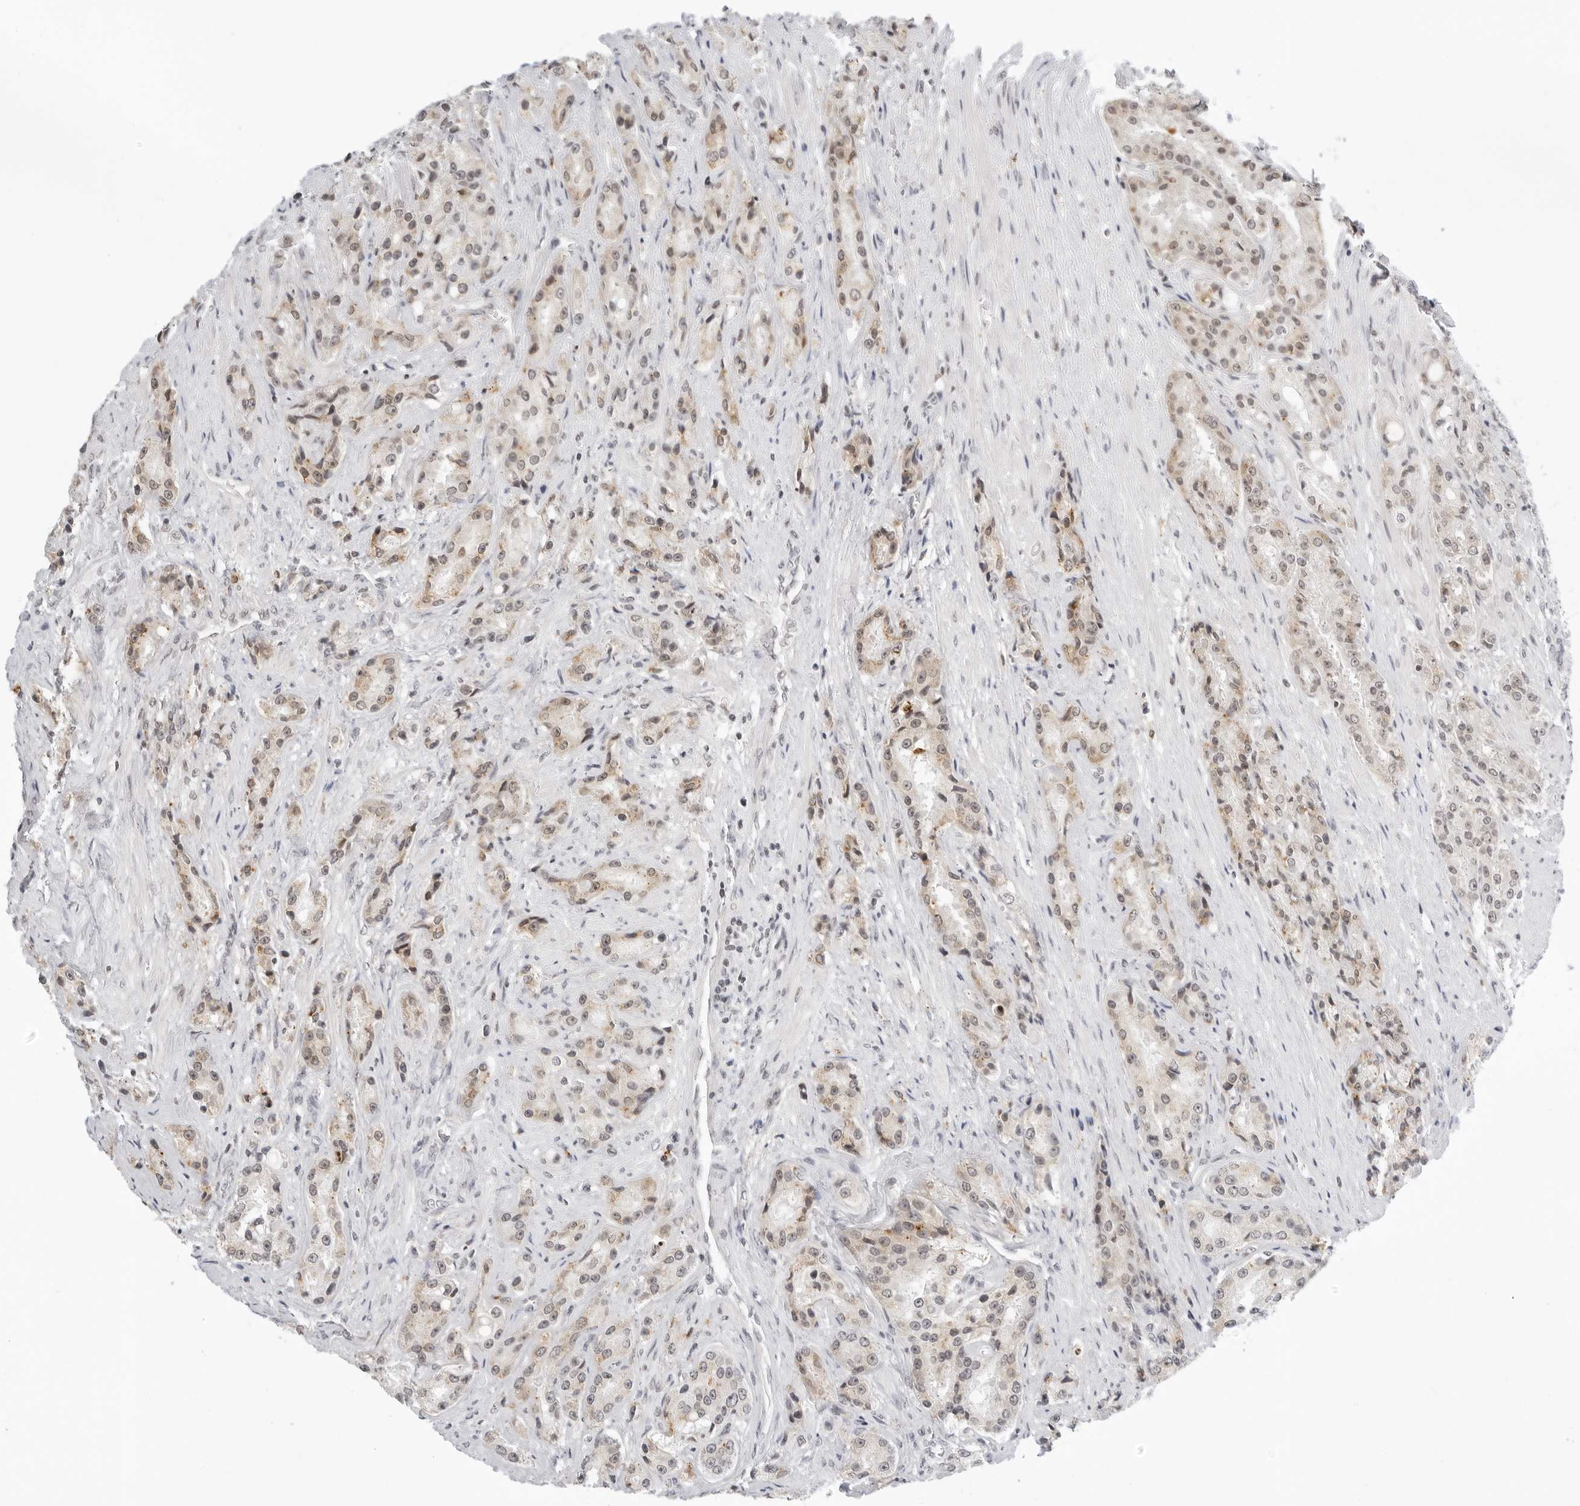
{"staining": {"intensity": "moderate", "quantity": "25%-75%", "location": "cytoplasmic/membranous,nuclear"}, "tissue": "prostate cancer", "cell_type": "Tumor cells", "image_type": "cancer", "snomed": [{"axis": "morphology", "description": "Adenocarcinoma, High grade"}, {"axis": "topography", "description": "Prostate"}], "caption": "IHC image of neoplastic tissue: human prostate cancer stained using IHC shows medium levels of moderate protein expression localized specifically in the cytoplasmic/membranous and nuclear of tumor cells, appearing as a cytoplasmic/membranous and nuclear brown color.", "gene": "MSH6", "patient": {"sex": "male", "age": 60}}